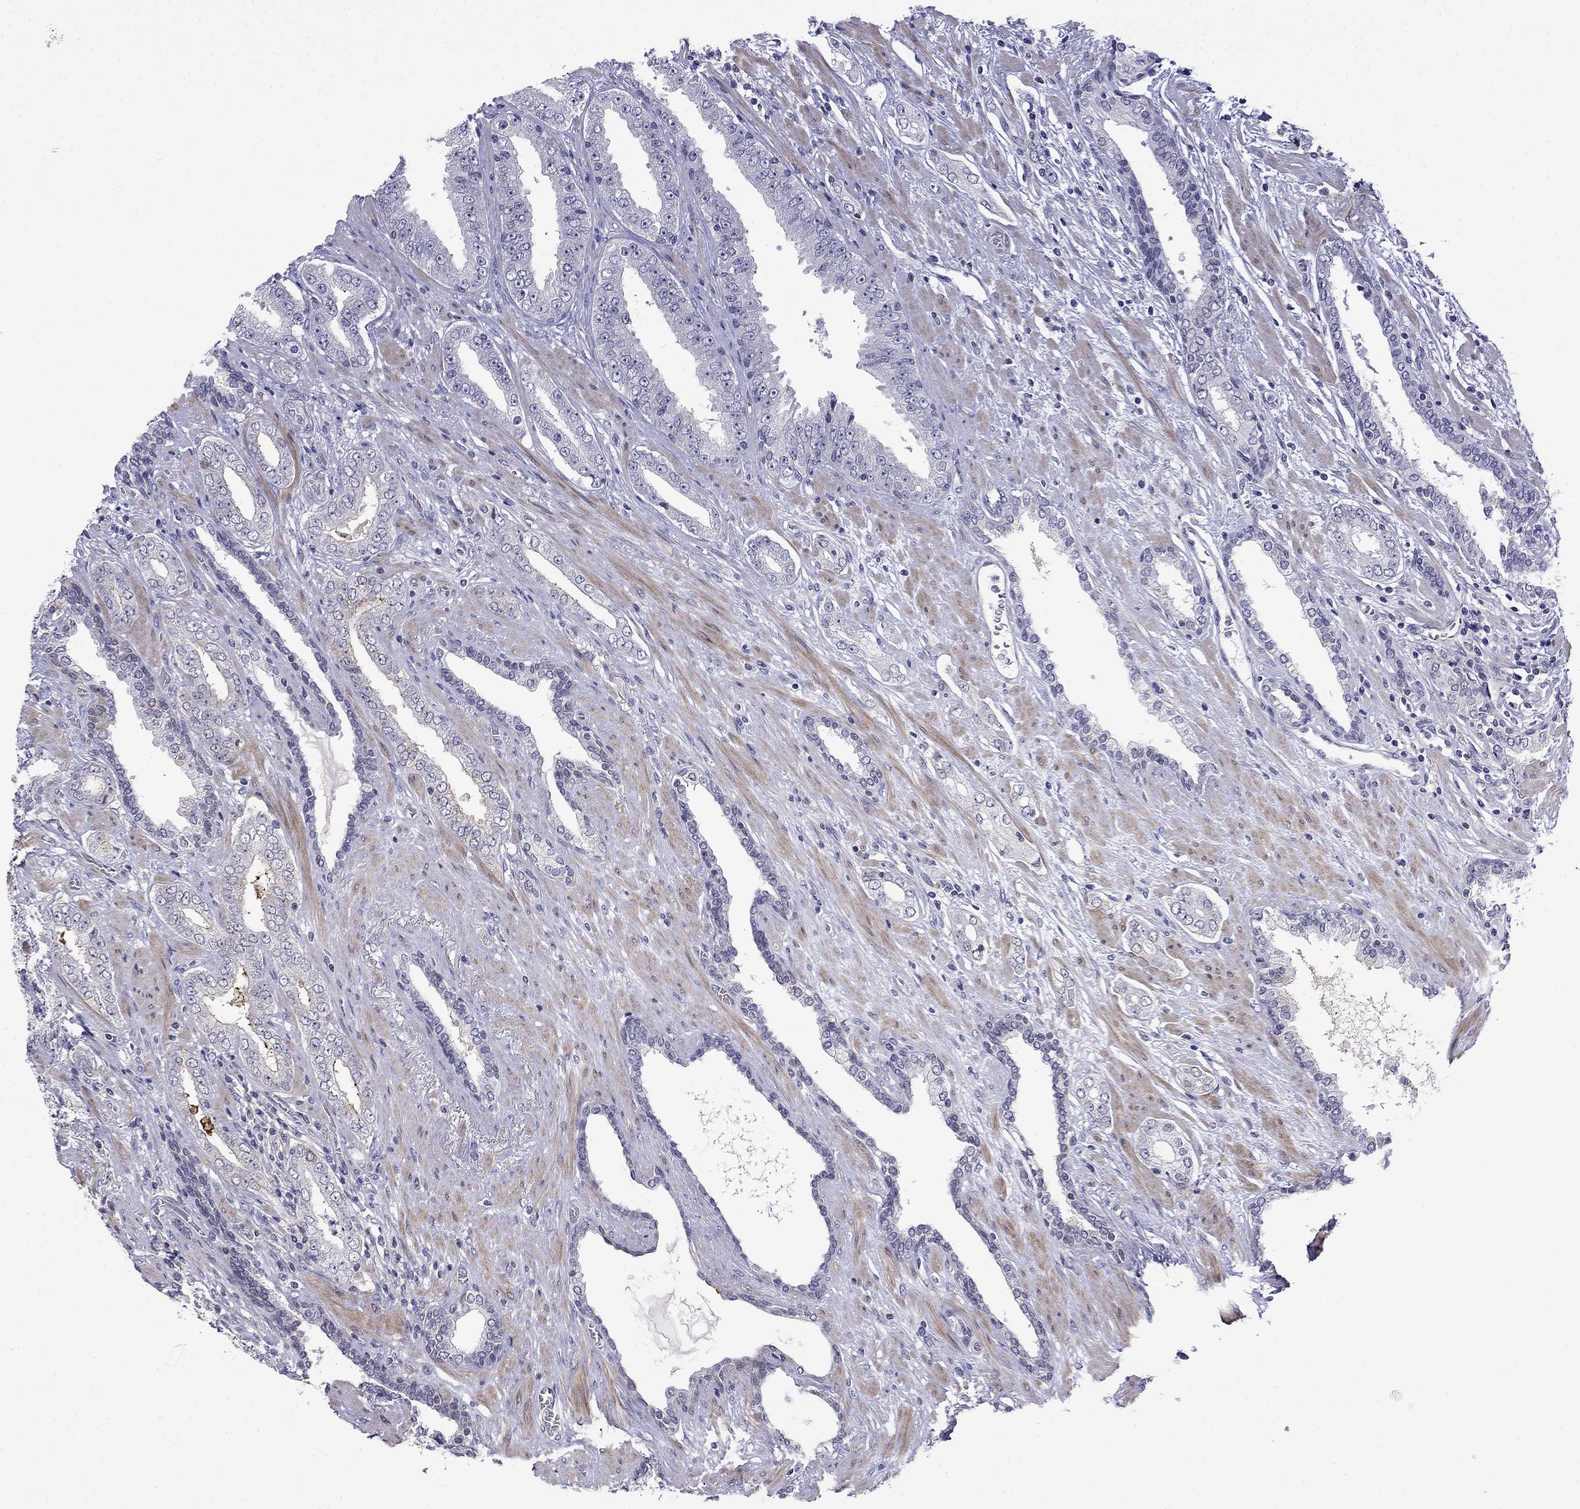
{"staining": {"intensity": "negative", "quantity": "none", "location": "none"}, "tissue": "prostate cancer", "cell_type": "Tumor cells", "image_type": "cancer", "snomed": [{"axis": "morphology", "description": "Adenocarcinoma, Low grade"}, {"axis": "topography", "description": "Prostate and seminal vesicle, NOS"}], "caption": "High magnification brightfield microscopy of prostate cancer (low-grade adenocarcinoma) stained with DAB (brown) and counterstained with hematoxylin (blue): tumor cells show no significant staining. (DAB immunohistochemistry visualized using brightfield microscopy, high magnification).", "gene": "PRR18", "patient": {"sex": "male", "age": 61}}